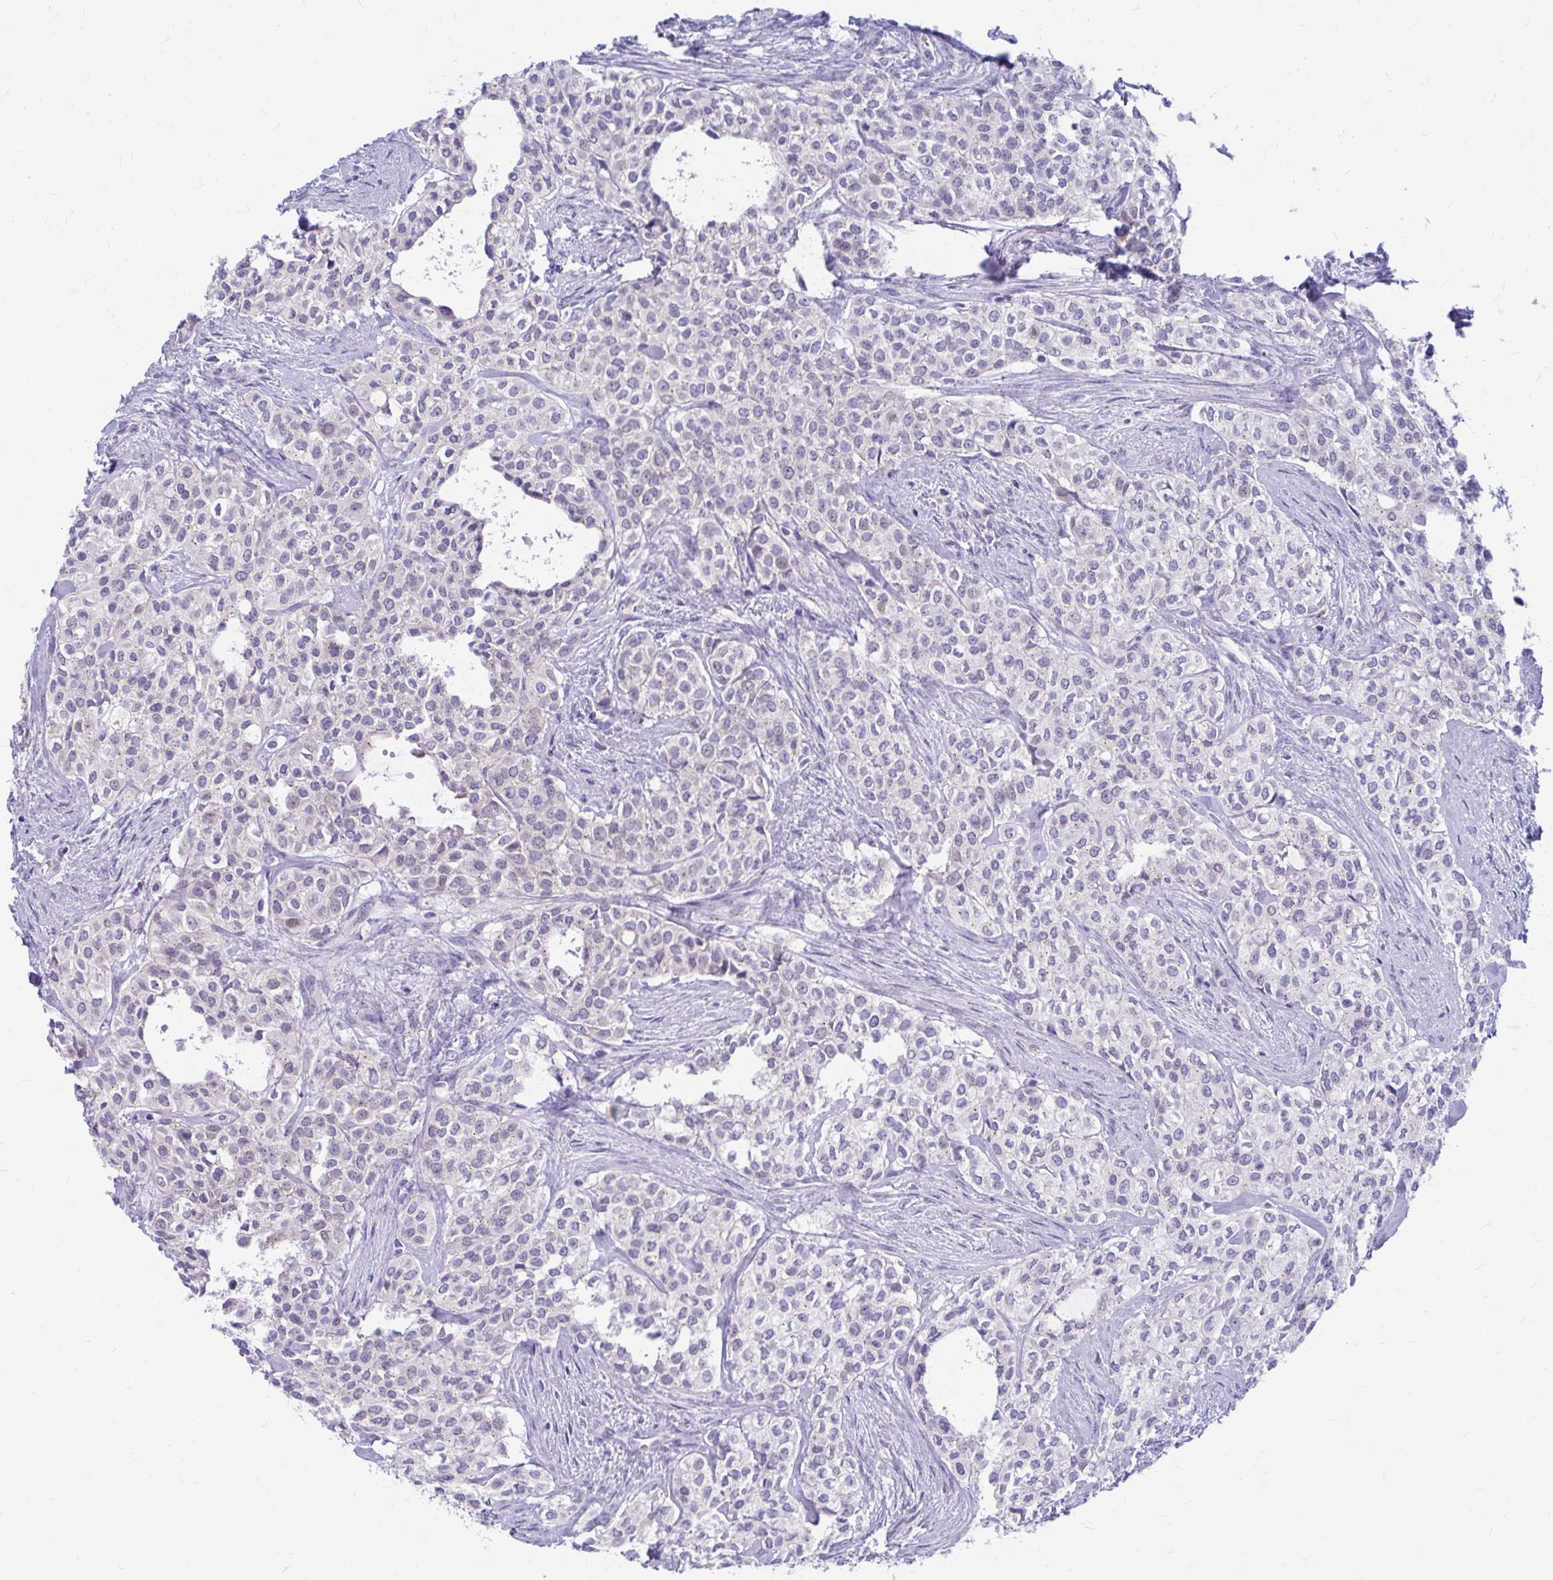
{"staining": {"intensity": "weak", "quantity": "<25%", "location": "nuclear"}, "tissue": "head and neck cancer", "cell_type": "Tumor cells", "image_type": "cancer", "snomed": [{"axis": "morphology", "description": "Adenocarcinoma, NOS"}, {"axis": "topography", "description": "Head-Neck"}], "caption": "Immunohistochemistry (IHC) histopathology image of human head and neck cancer (adenocarcinoma) stained for a protein (brown), which displays no staining in tumor cells.", "gene": "RADIL", "patient": {"sex": "male", "age": 81}}